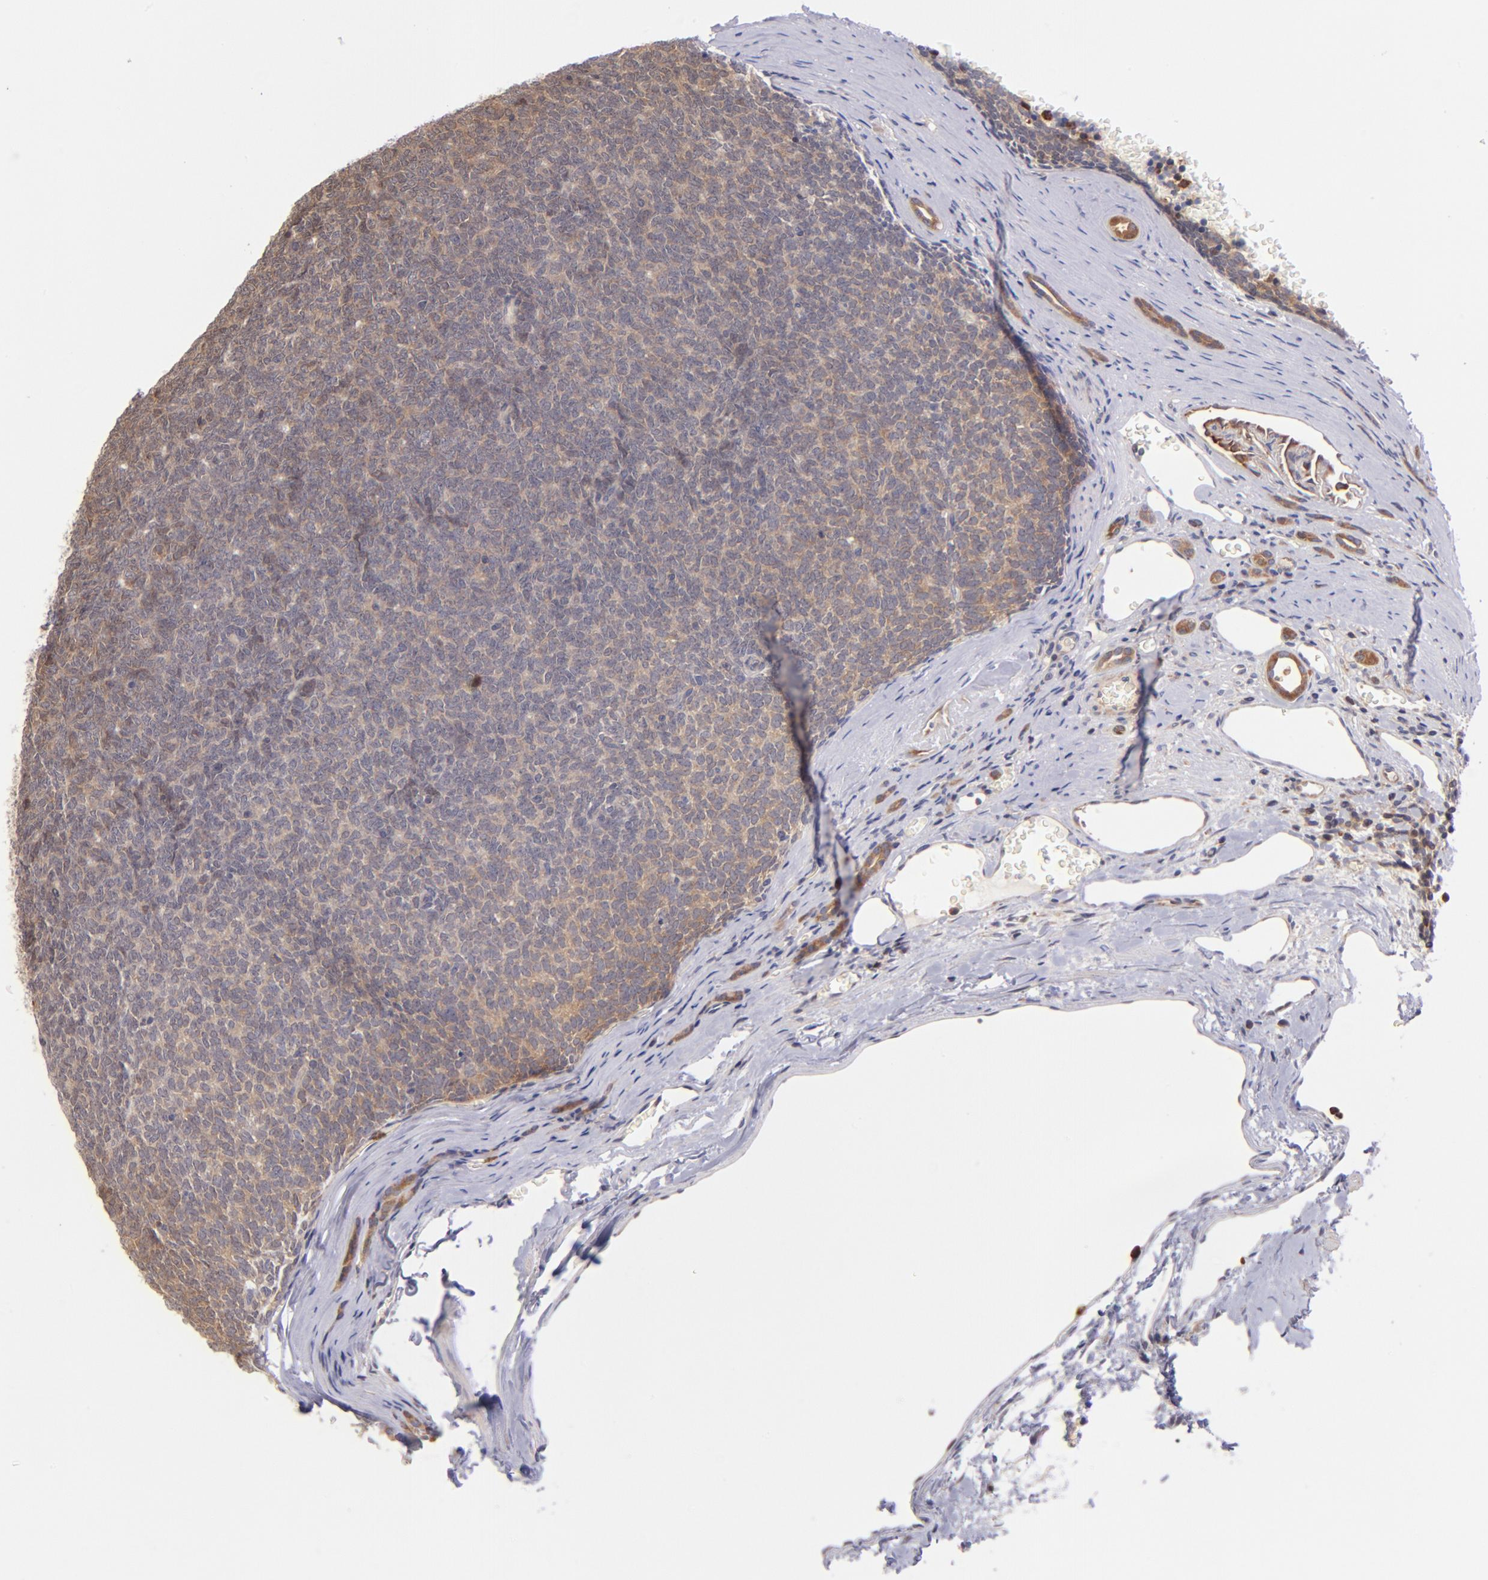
{"staining": {"intensity": "weak", "quantity": ">75%", "location": "cytoplasmic/membranous,nuclear"}, "tissue": "renal cancer", "cell_type": "Tumor cells", "image_type": "cancer", "snomed": [{"axis": "morphology", "description": "Neoplasm, malignant, NOS"}, {"axis": "topography", "description": "Kidney"}], "caption": "Renal neoplasm (malignant) stained with DAB immunohistochemistry (IHC) demonstrates low levels of weak cytoplasmic/membranous and nuclear staining in approximately >75% of tumor cells.", "gene": "YWHAB", "patient": {"sex": "male", "age": 28}}